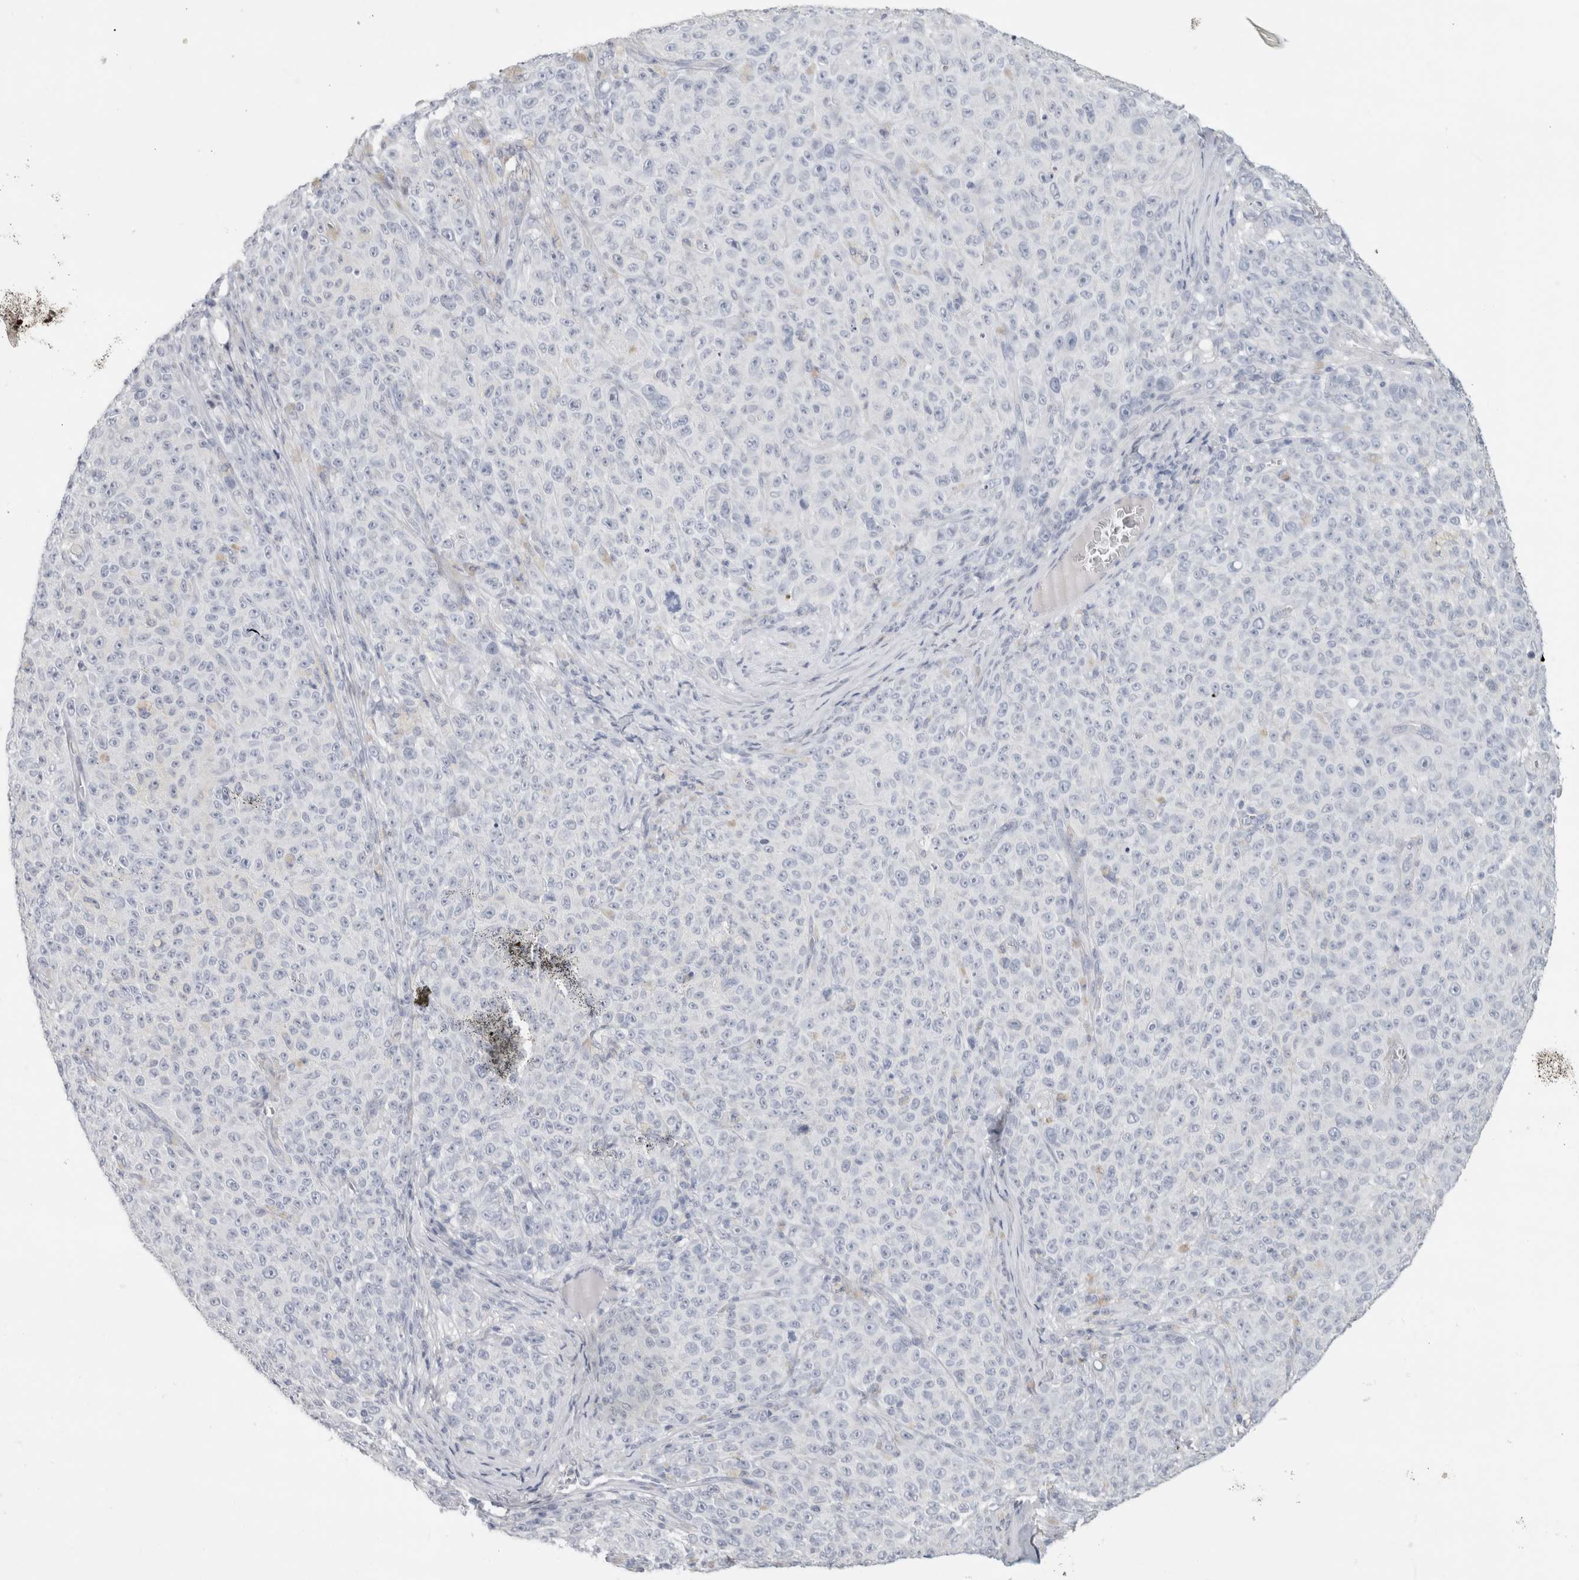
{"staining": {"intensity": "negative", "quantity": "none", "location": "none"}, "tissue": "melanoma", "cell_type": "Tumor cells", "image_type": "cancer", "snomed": [{"axis": "morphology", "description": "Malignant melanoma, NOS"}, {"axis": "topography", "description": "Skin"}], "caption": "This is an immunohistochemistry (IHC) histopathology image of human melanoma. There is no staining in tumor cells.", "gene": "SLC6A1", "patient": {"sex": "female", "age": 82}}